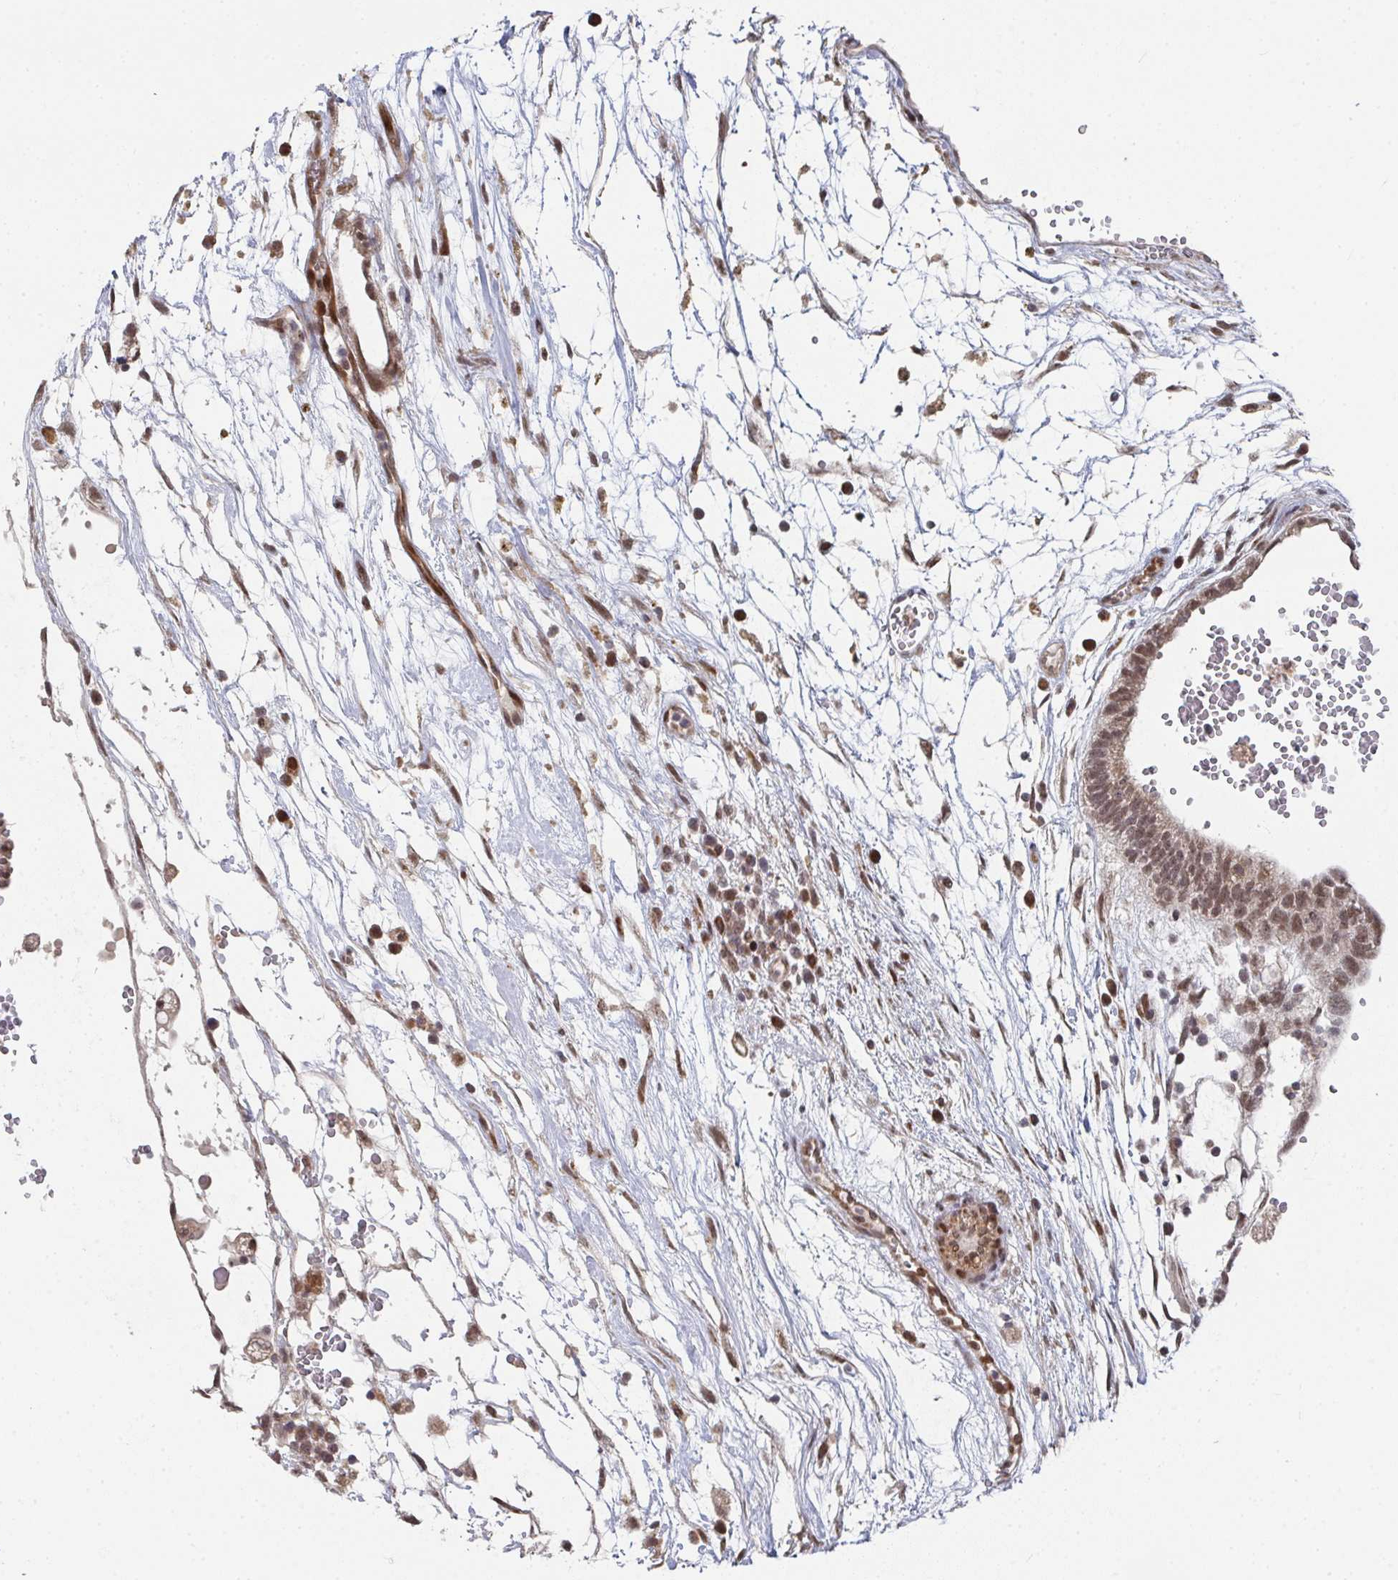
{"staining": {"intensity": "moderate", "quantity": ">75%", "location": "nuclear"}, "tissue": "testis cancer", "cell_type": "Tumor cells", "image_type": "cancer", "snomed": [{"axis": "morphology", "description": "Carcinoma, Embryonal, NOS"}, {"axis": "topography", "description": "Testis"}], "caption": "The image displays a brown stain indicating the presence of a protein in the nuclear of tumor cells in testis embryonal carcinoma.", "gene": "RBBP5", "patient": {"sex": "male", "age": 32}}